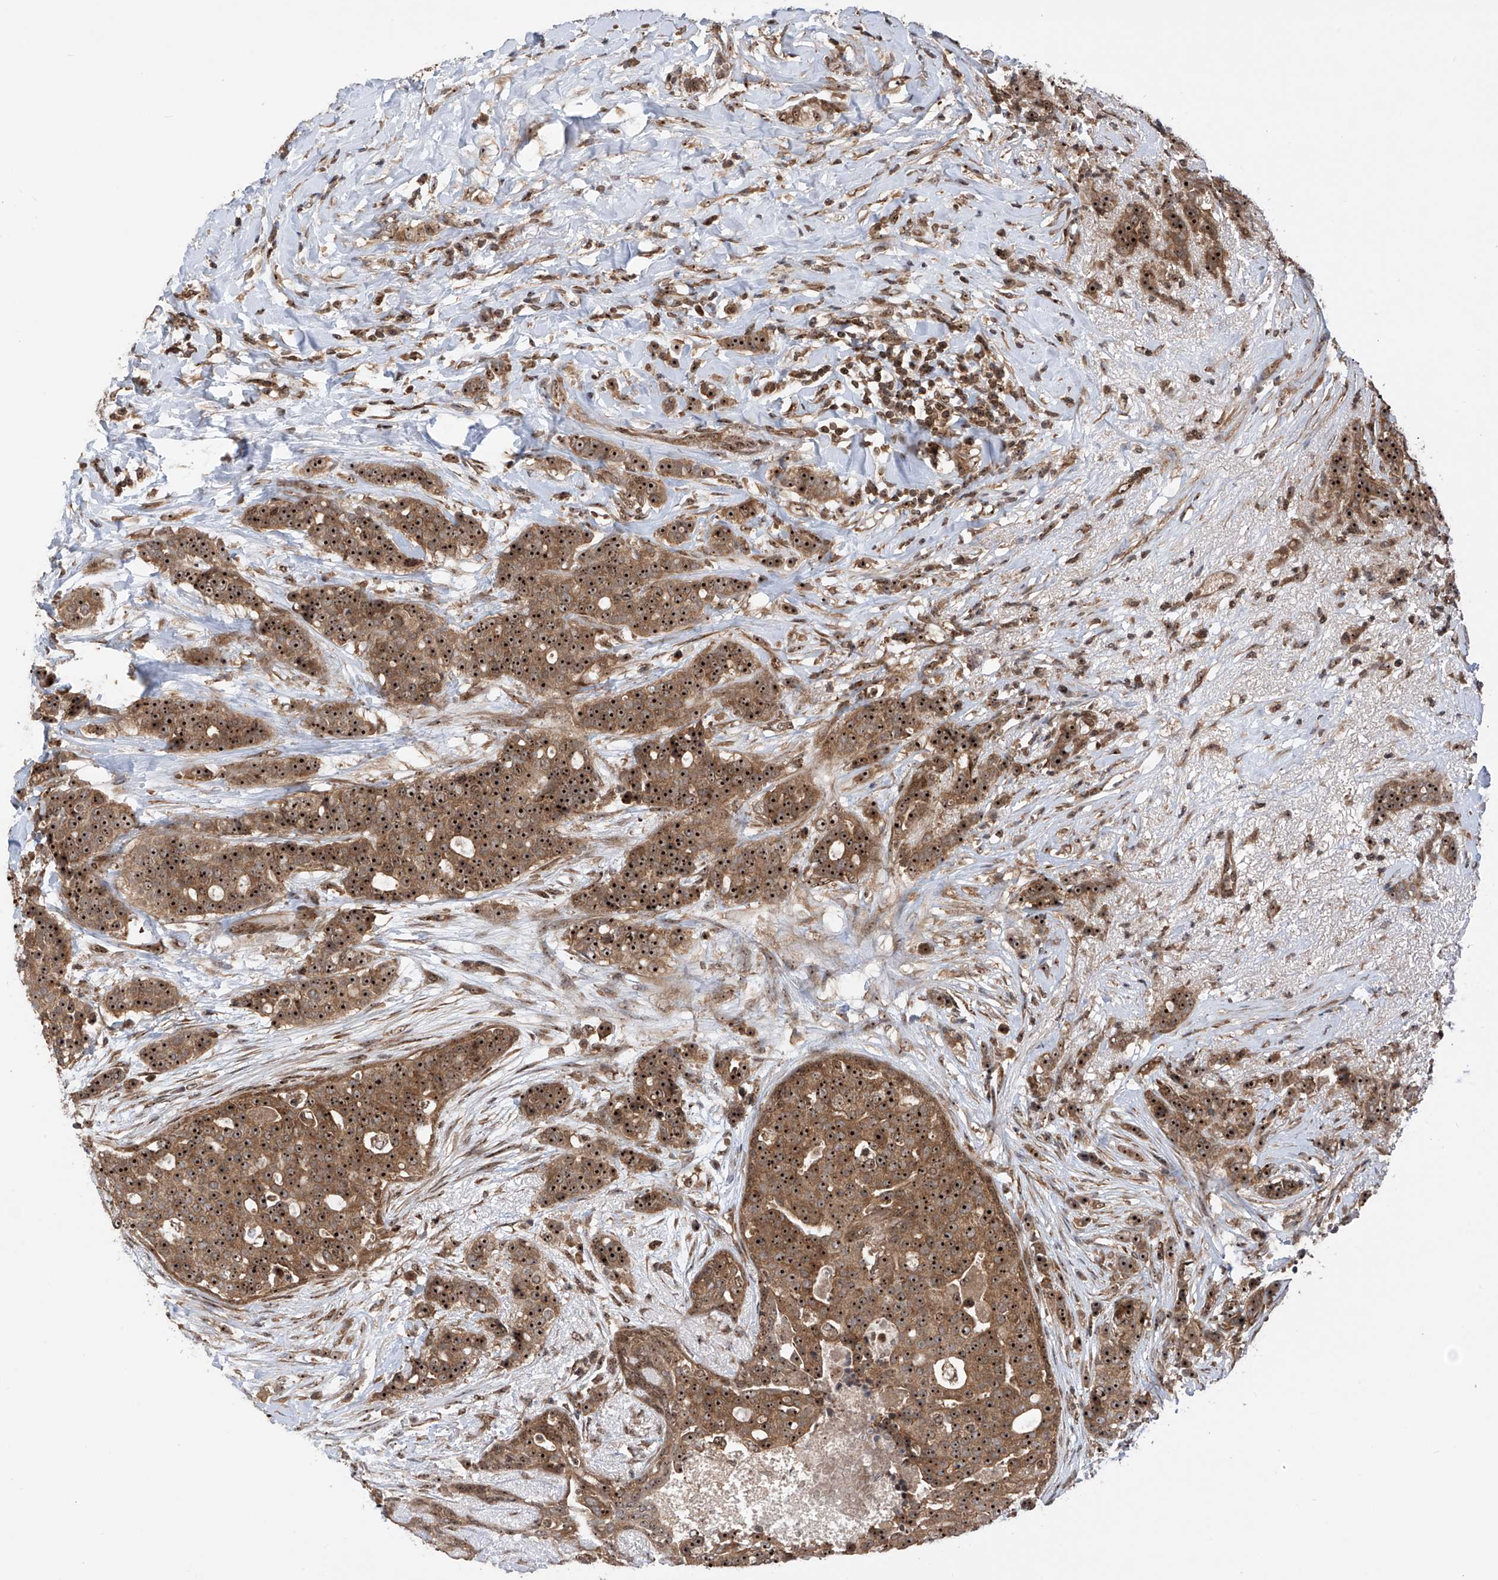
{"staining": {"intensity": "strong", "quantity": ">75%", "location": "cytoplasmic/membranous,nuclear"}, "tissue": "breast cancer", "cell_type": "Tumor cells", "image_type": "cancer", "snomed": [{"axis": "morphology", "description": "Lobular carcinoma"}, {"axis": "topography", "description": "Breast"}], "caption": "The image exhibits staining of breast cancer, revealing strong cytoplasmic/membranous and nuclear protein expression (brown color) within tumor cells. (IHC, brightfield microscopy, high magnification).", "gene": "C1orf131", "patient": {"sex": "female", "age": 51}}